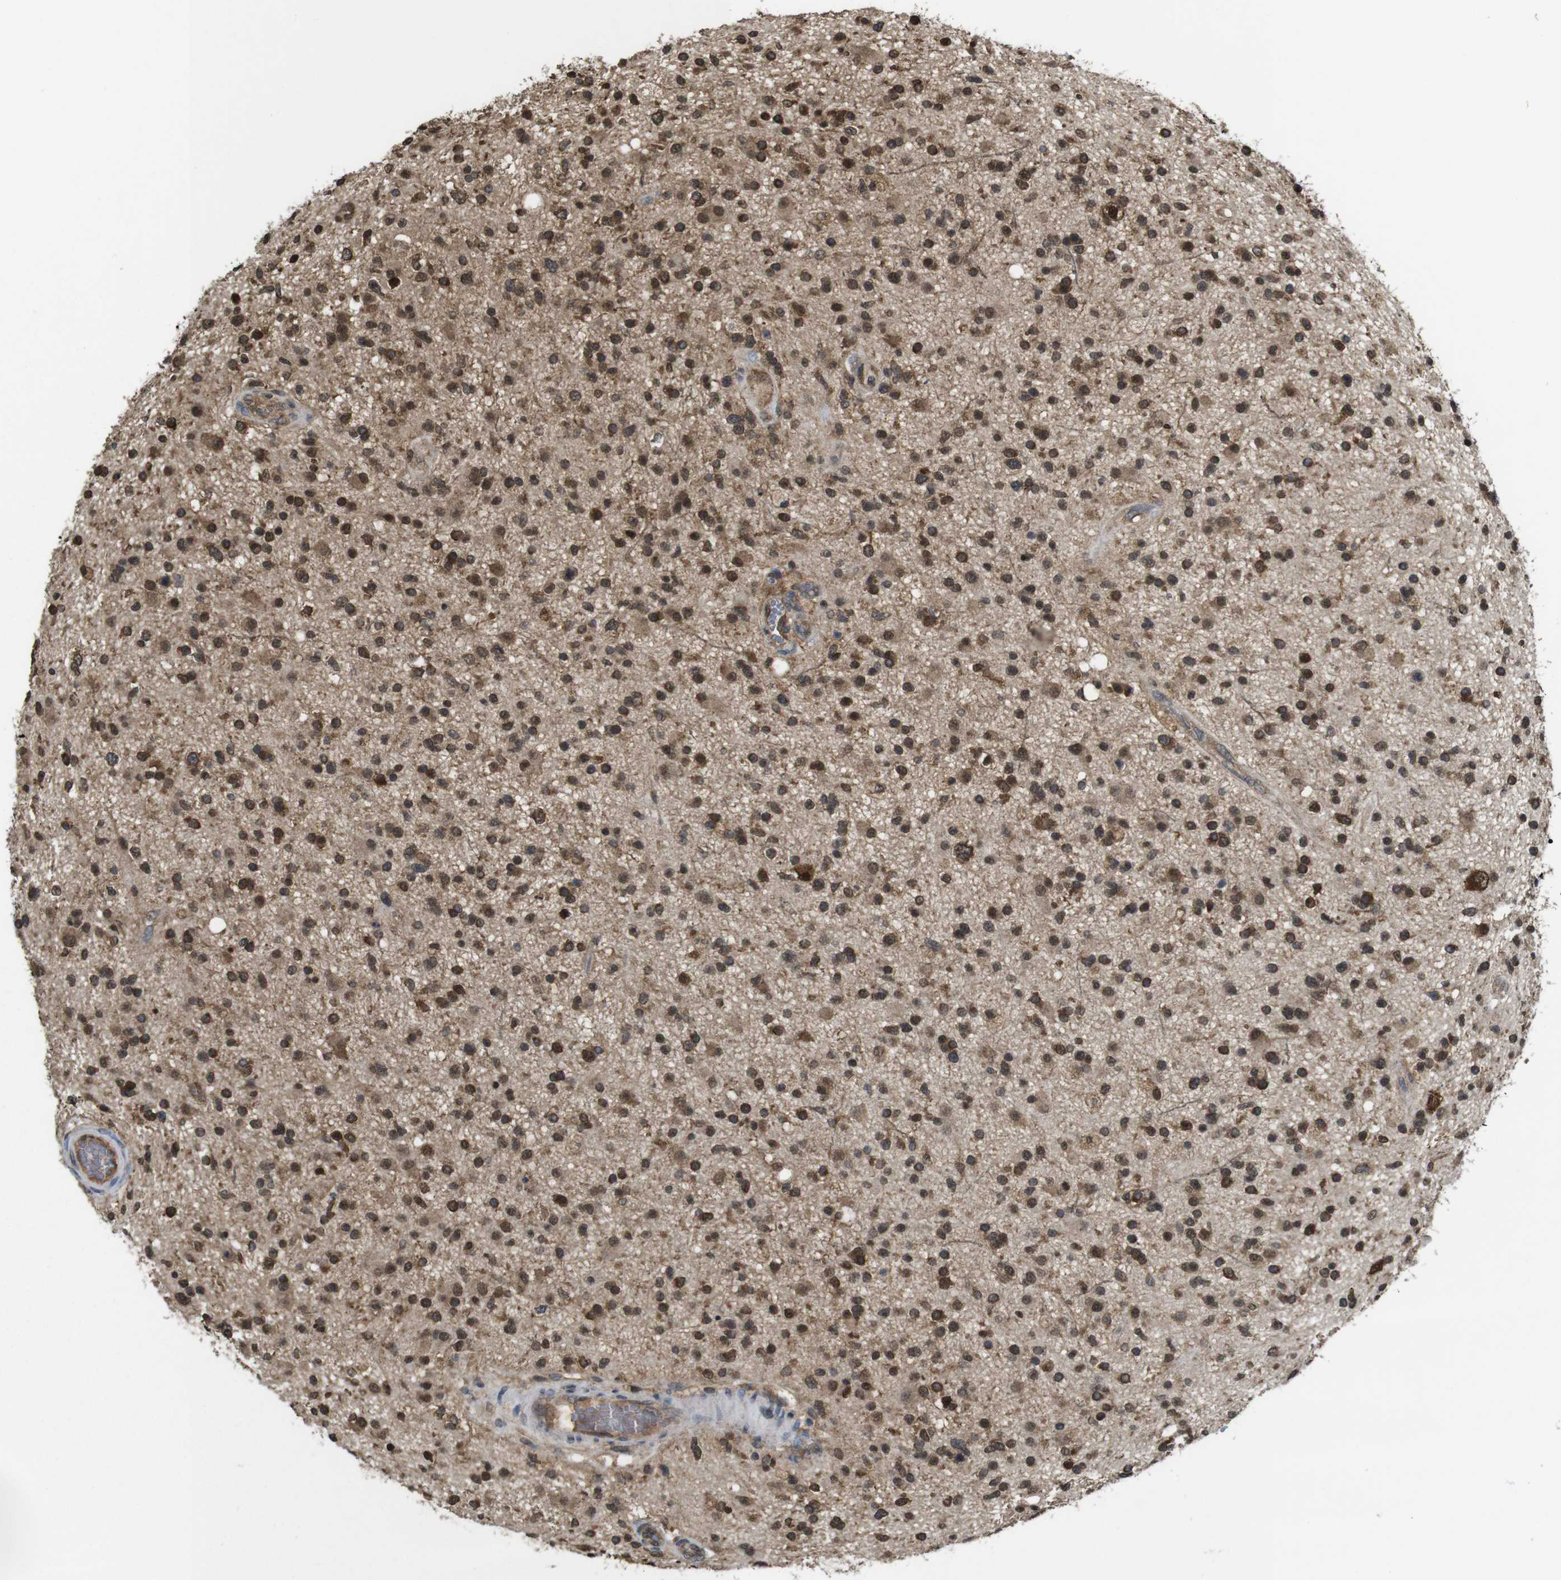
{"staining": {"intensity": "strong", "quantity": ">75%", "location": "cytoplasmic/membranous,nuclear"}, "tissue": "glioma", "cell_type": "Tumor cells", "image_type": "cancer", "snomed": [{"axis": "morphology", "description": "Glioma, malignant, High grade"}, {"axis": "topography", "description": "Brain"}], "caption": "Tumor cells reveal strong cytoplasmic/membranous and nuclear expression in about >75% of cells in malignant glioma (high-grade). Using DAB (brown) and hematoxylin (blue) stains, captured at high magnification using brightfield microscopy.", "gene": "YWHAG", "patient": {"sex": "male", "age": 33}}